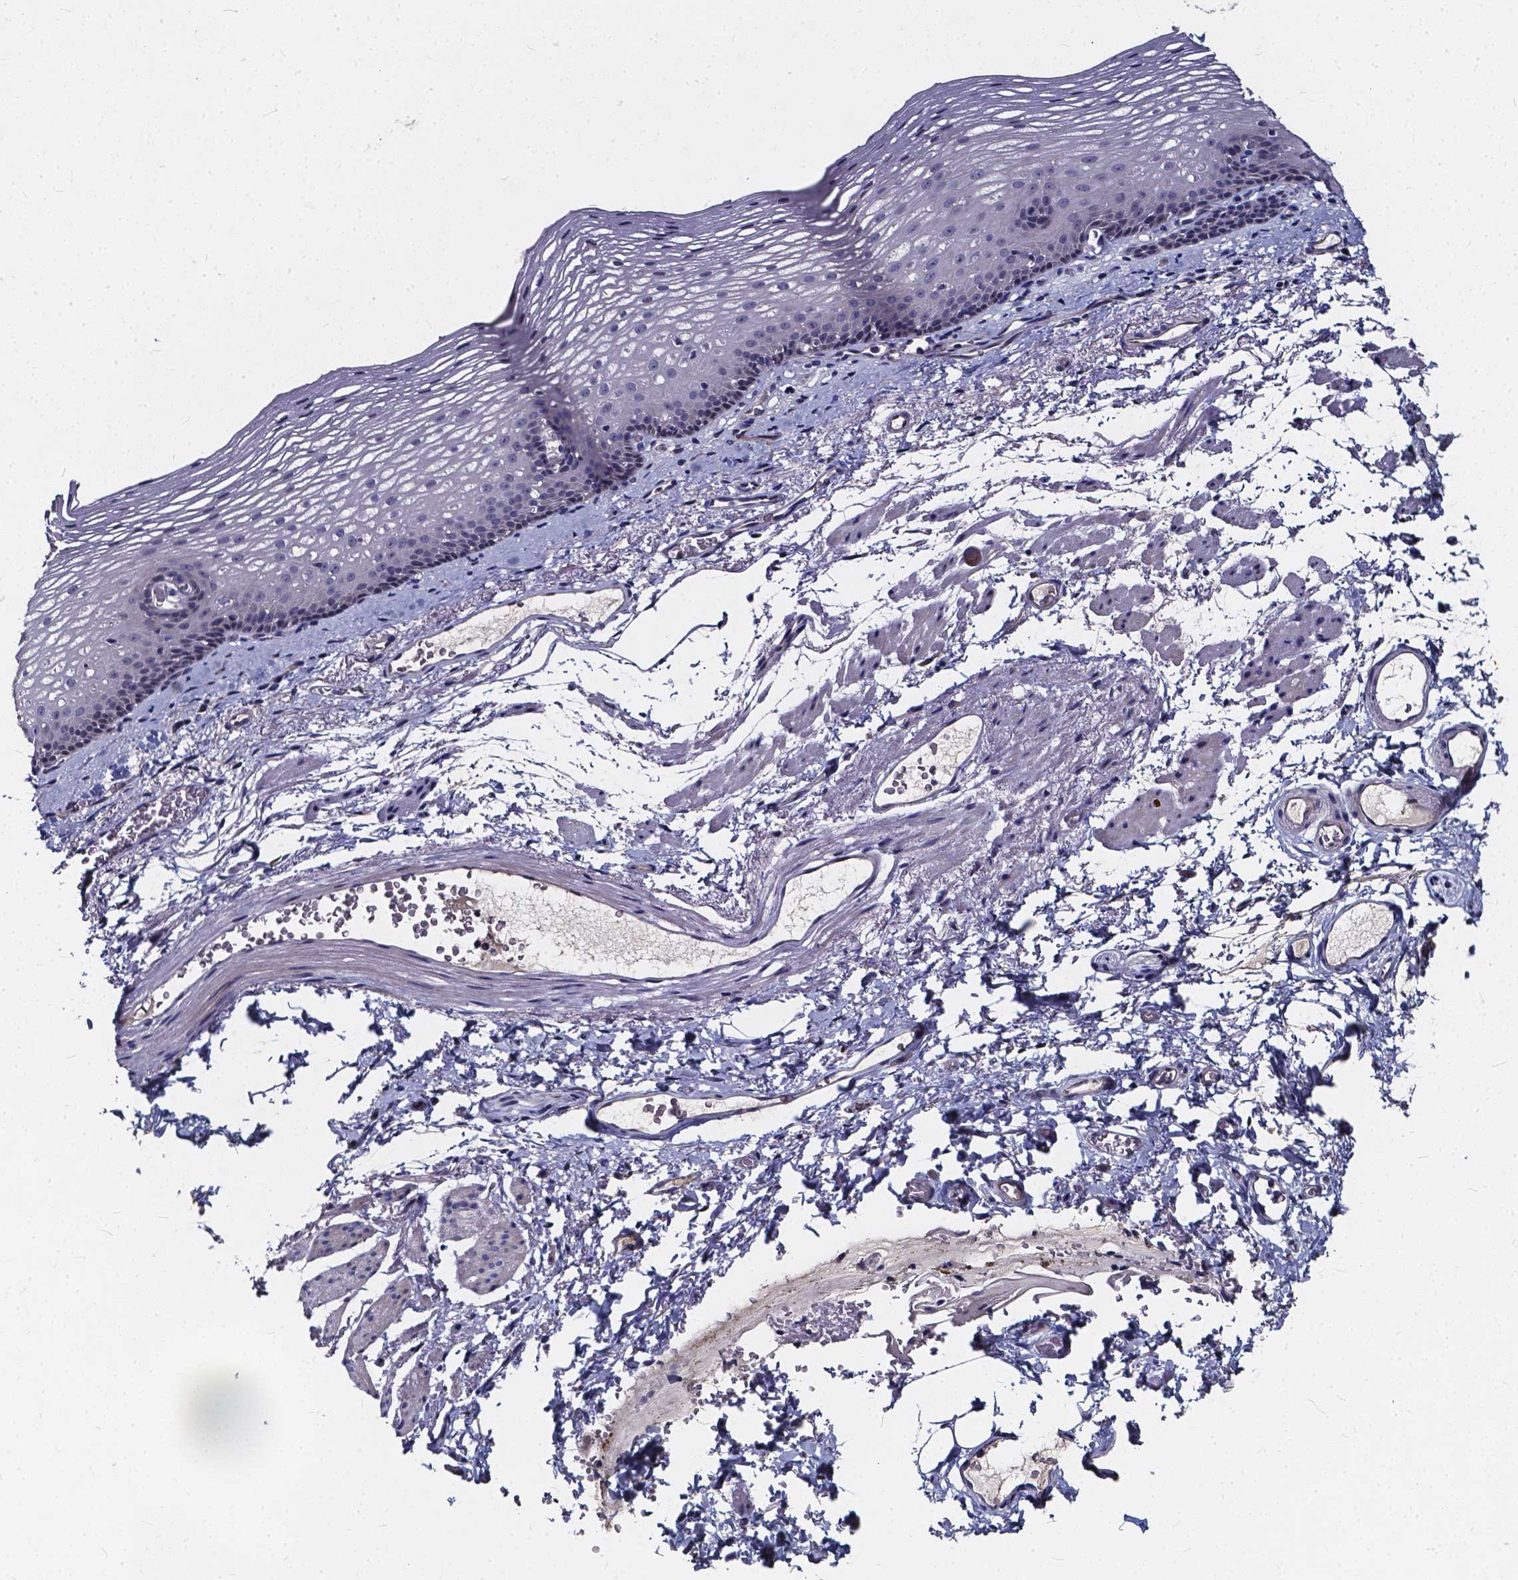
{"staining": {"intensity": "negative", "quantity": "none", "location": "none"}, "tissue": "esophagus", "cell_type": "Squamous epithelial cells", "image_type": "normal", "snomed": [{"axis": "morphology", "description": "Normal tissue, NOS"}, {"axis": "topography", "description": "Esophagus"}], "caption": "A high-resolution histopathology image shows immunohistochemistry (IHC) staining of benign esophagus, which displays no significant staining in squamous epithelial cells.", "gene": "SOWAHA", "patient": {"sex": "male", "age": 76}}